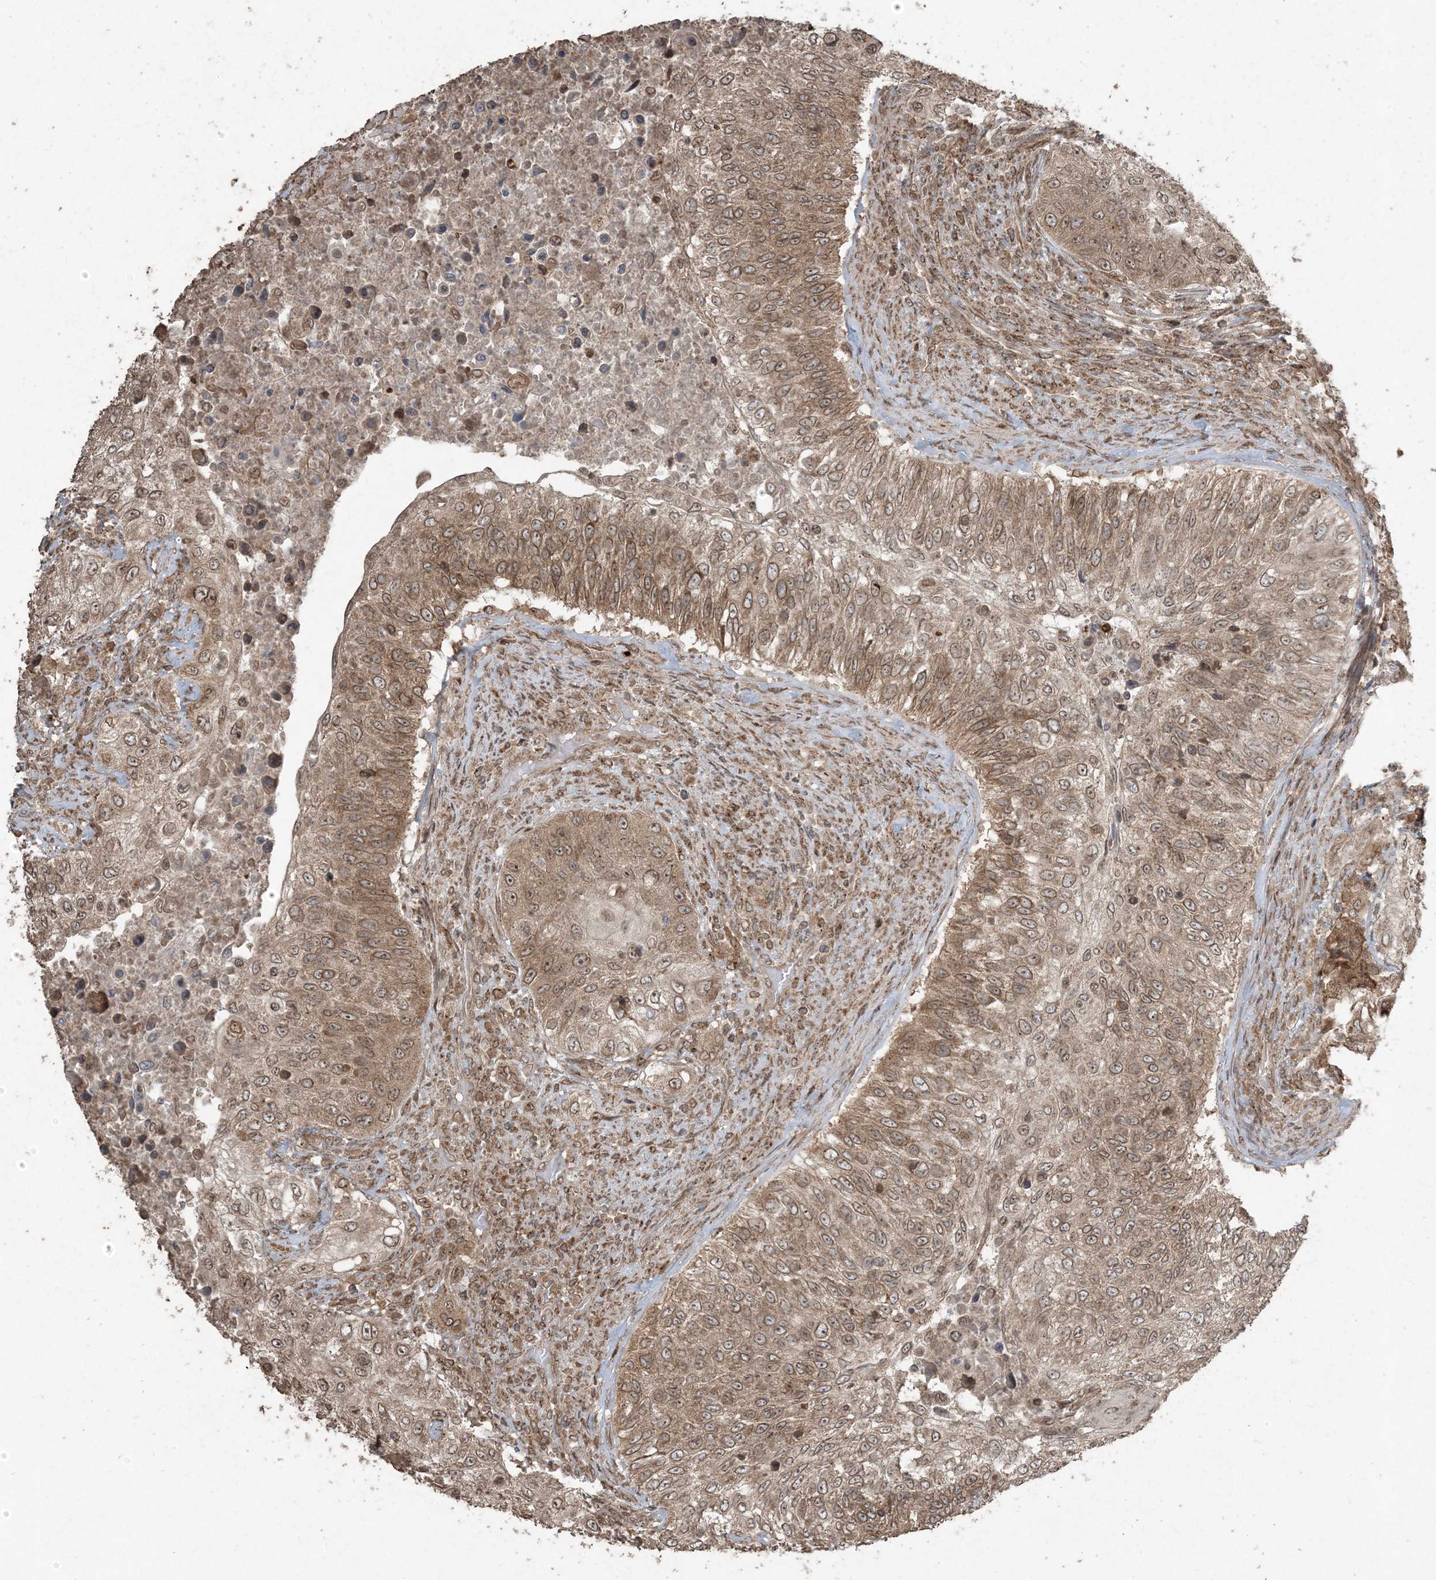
{"staining": {"intensity": "moderate", "quantity": ">75%", "location": "cytoplasmic/membranous,nuclear"}, "tissue": "urothelial cancer", "cell_type": "Tumor cells", "image_type": "cancer", "snomed": [{"axis": "morphology", "description": "Urothelial carcinoma, High grade"}, {"axis": "topography", "description": "Urinary bladder"}], "caption": "High-magnification brightfield microscopy of urothelial cancer stained with DAB (3,3'-diaminobenzidine) (brown) and counterstained with hematoxylin (blue). tumor cells exhibit moderate cytoplasmic/membranous and nuclear staining is identified in about>75% of cells.", "gene": "DDX19B", "patient": {"sex": "female", "age": 60}}